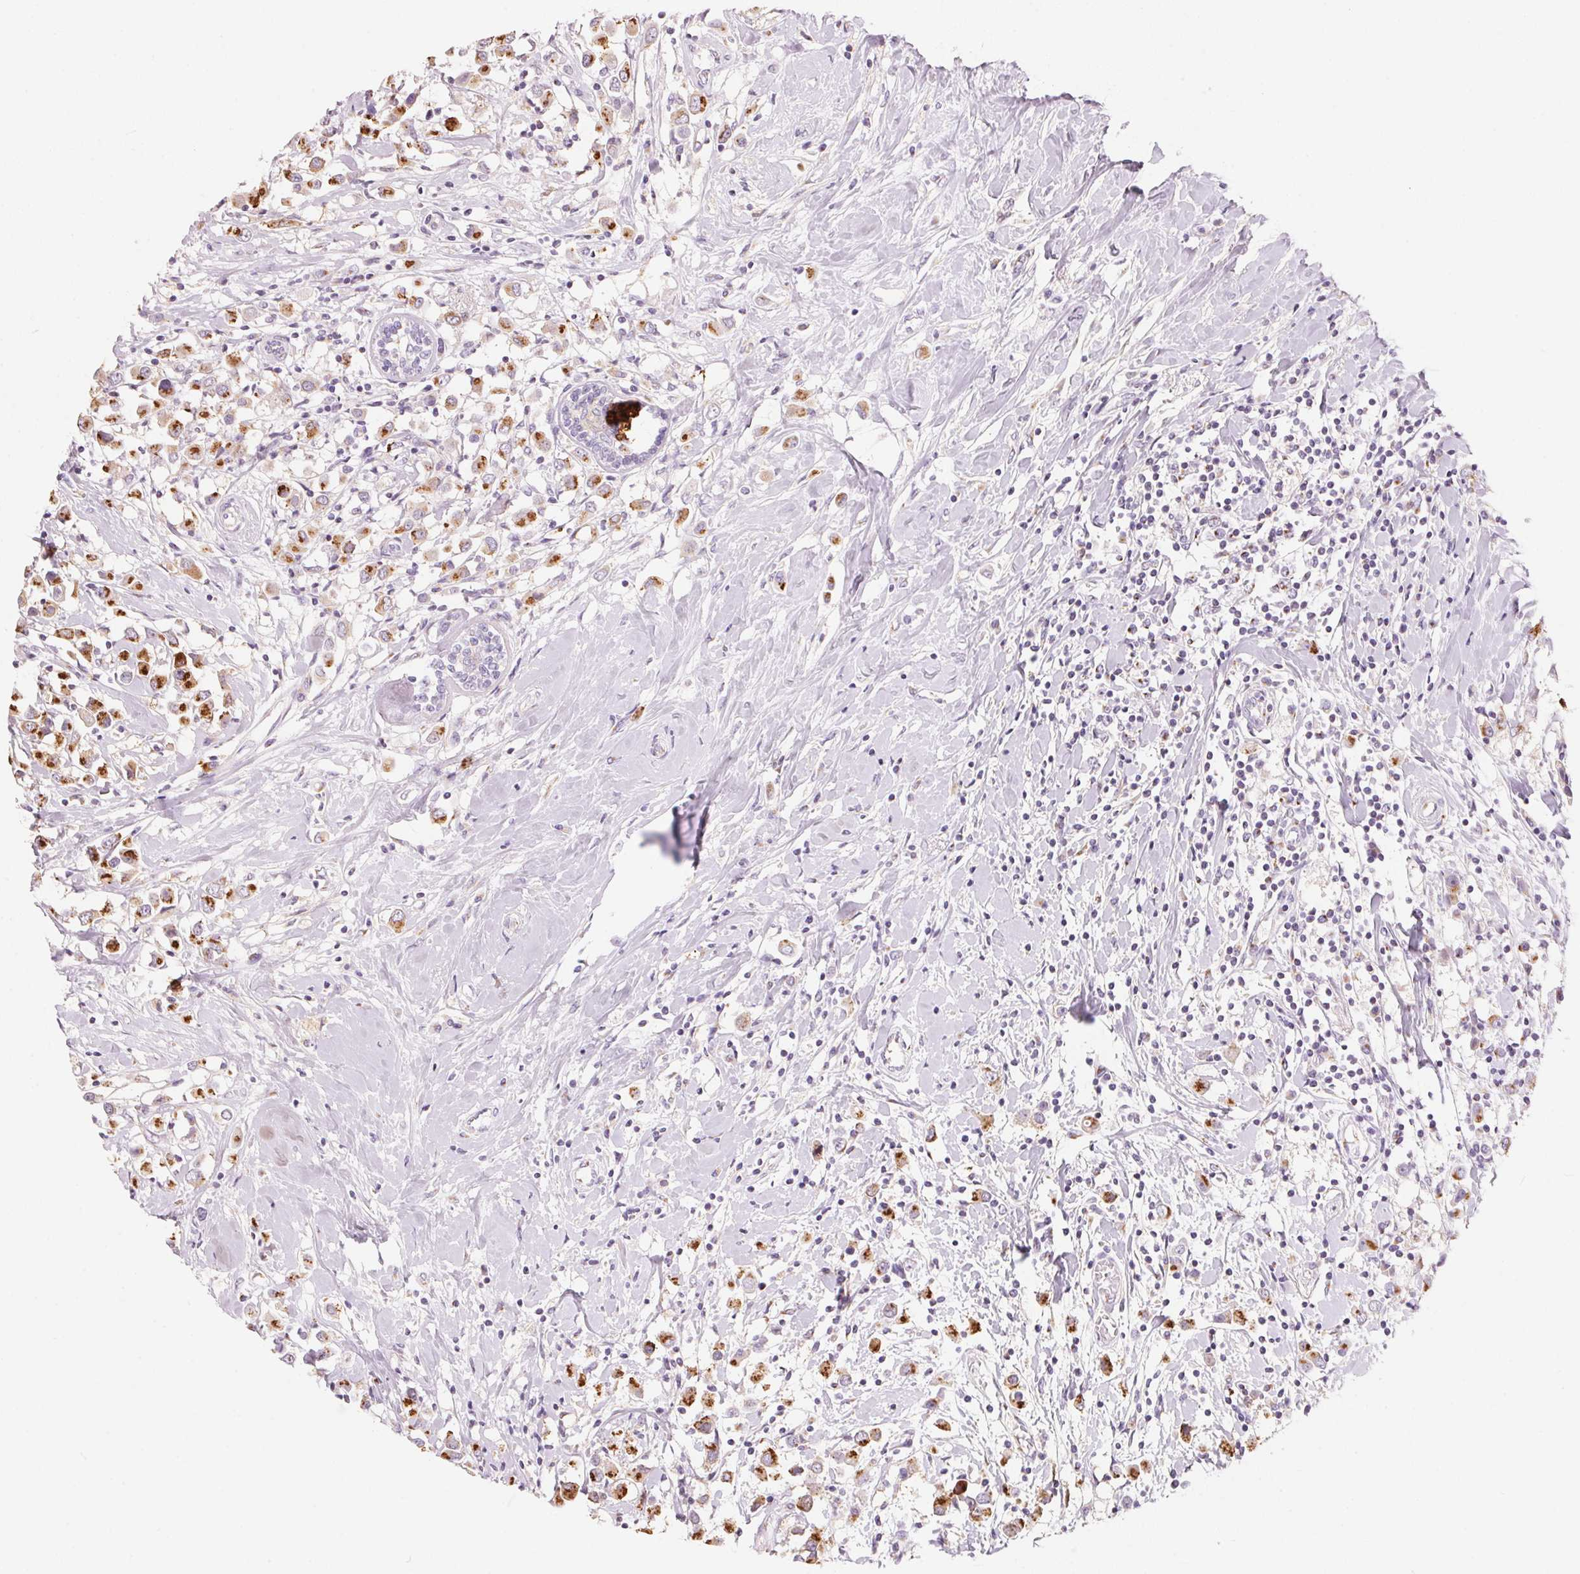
{"staining": {"intensity": "moderate", "quantity": ">75%", "location": "cytoplasmic/membranous"}, "tissue": "breast cancer", "cell_type": "Tumor cells", "image_type": "cancer", "snomed": [{"axis": "morphology", "description": "Duct carcinoma"}, {"axis": "topography", "description": "Breast"}], "caption": "Moderate cytoplasmic/membranous staining for a protein is appreciated in about >75% of tumor cells of breast infiltrating ductal carcinoma using immunohistochemistry.", "gene": "DRAM2", "patient": {"sex": "female", "age": 61}}